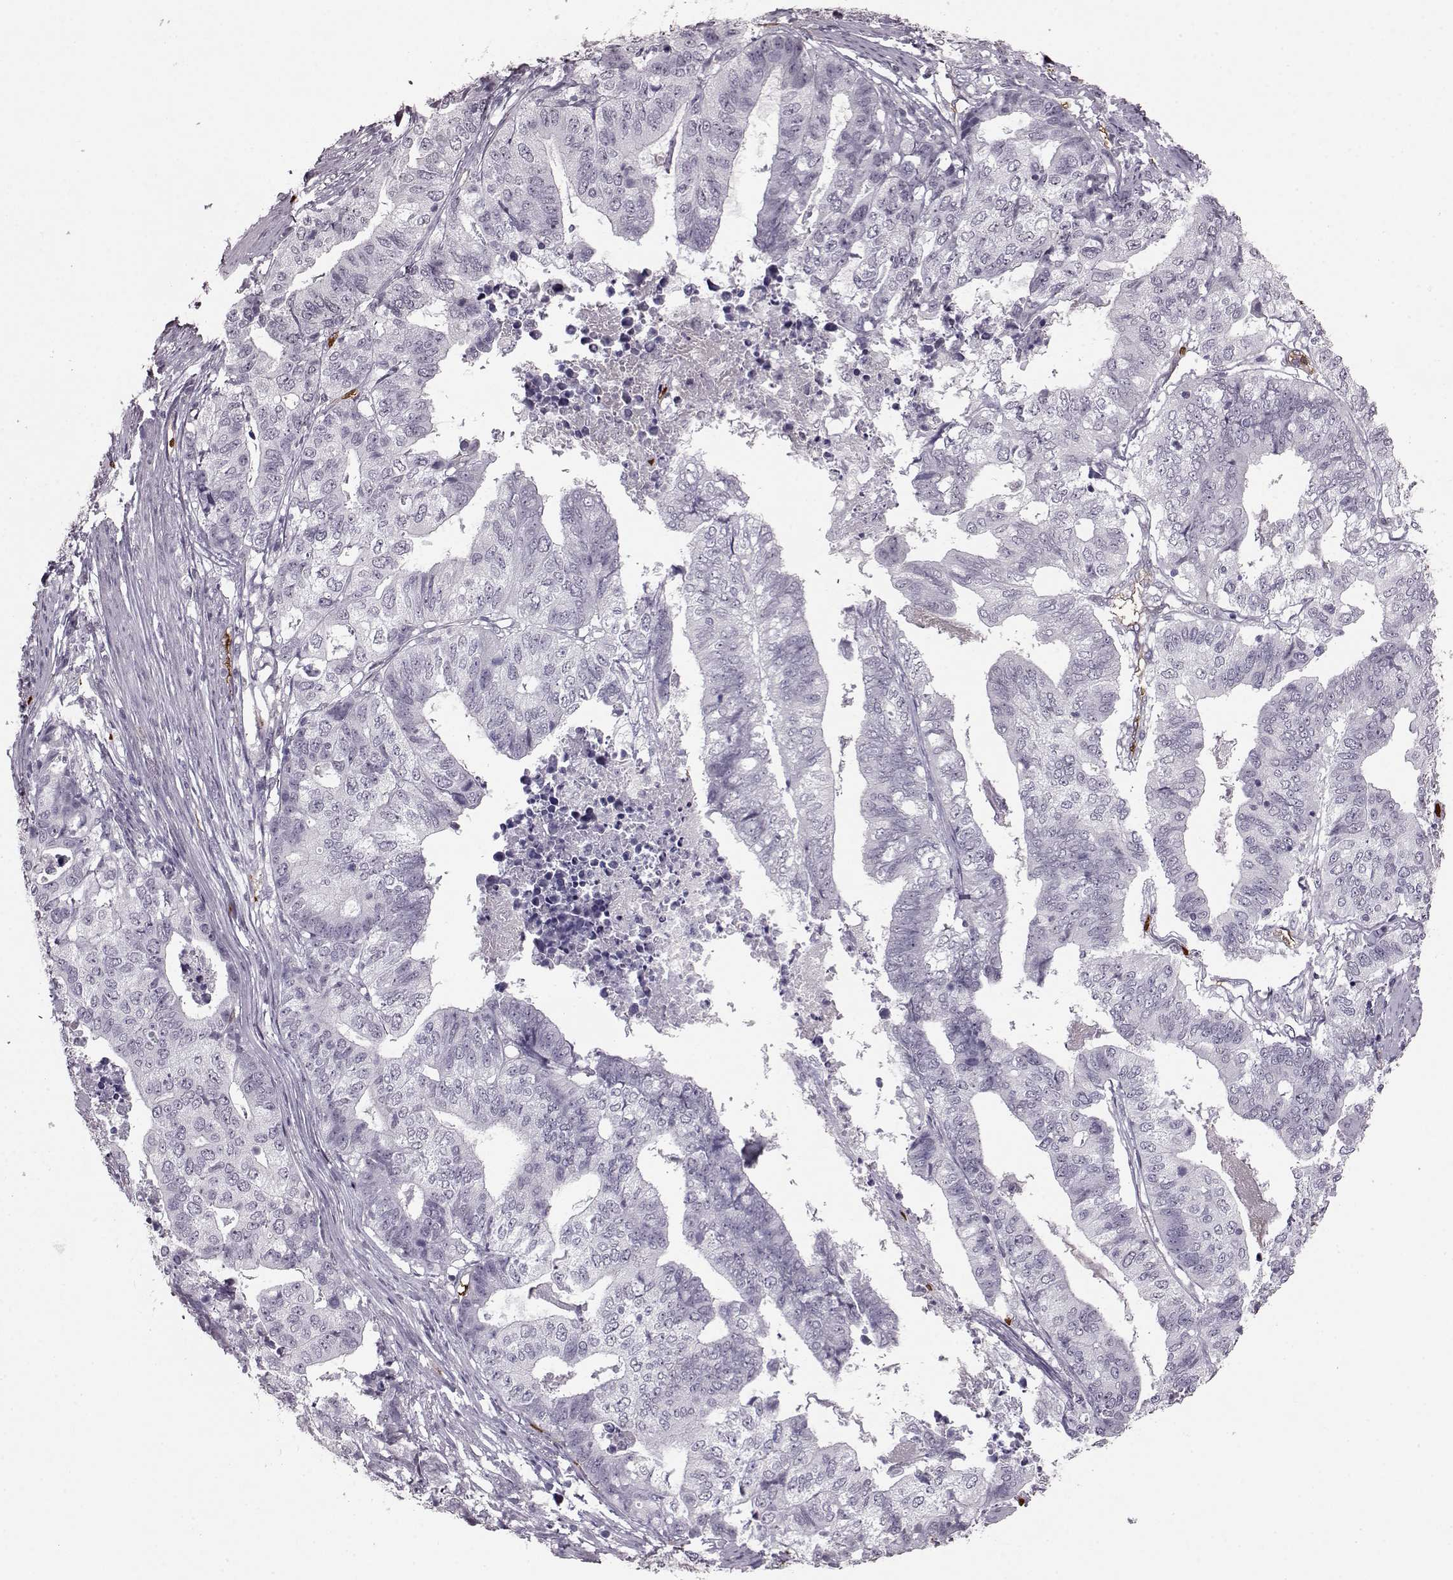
{"staining": {"intensity": "negative", "quantity": "none", "location": "none"}, "tissue": "stomach cancer", "cell_type": "Tumor cells", "image_type": "cancer", "snomed": [{"axis": "morphology", "description": "Adenocarcinoma, NOS"}, {"axis": "topography", "description": "Stomach, upper"}], "caption": "Photomicrograph shows no protein staining in tumor cells of stomach adenocarcinoma tissue.", "gene": "PROP1", "patient": {"sex": "female", "age": 67}}